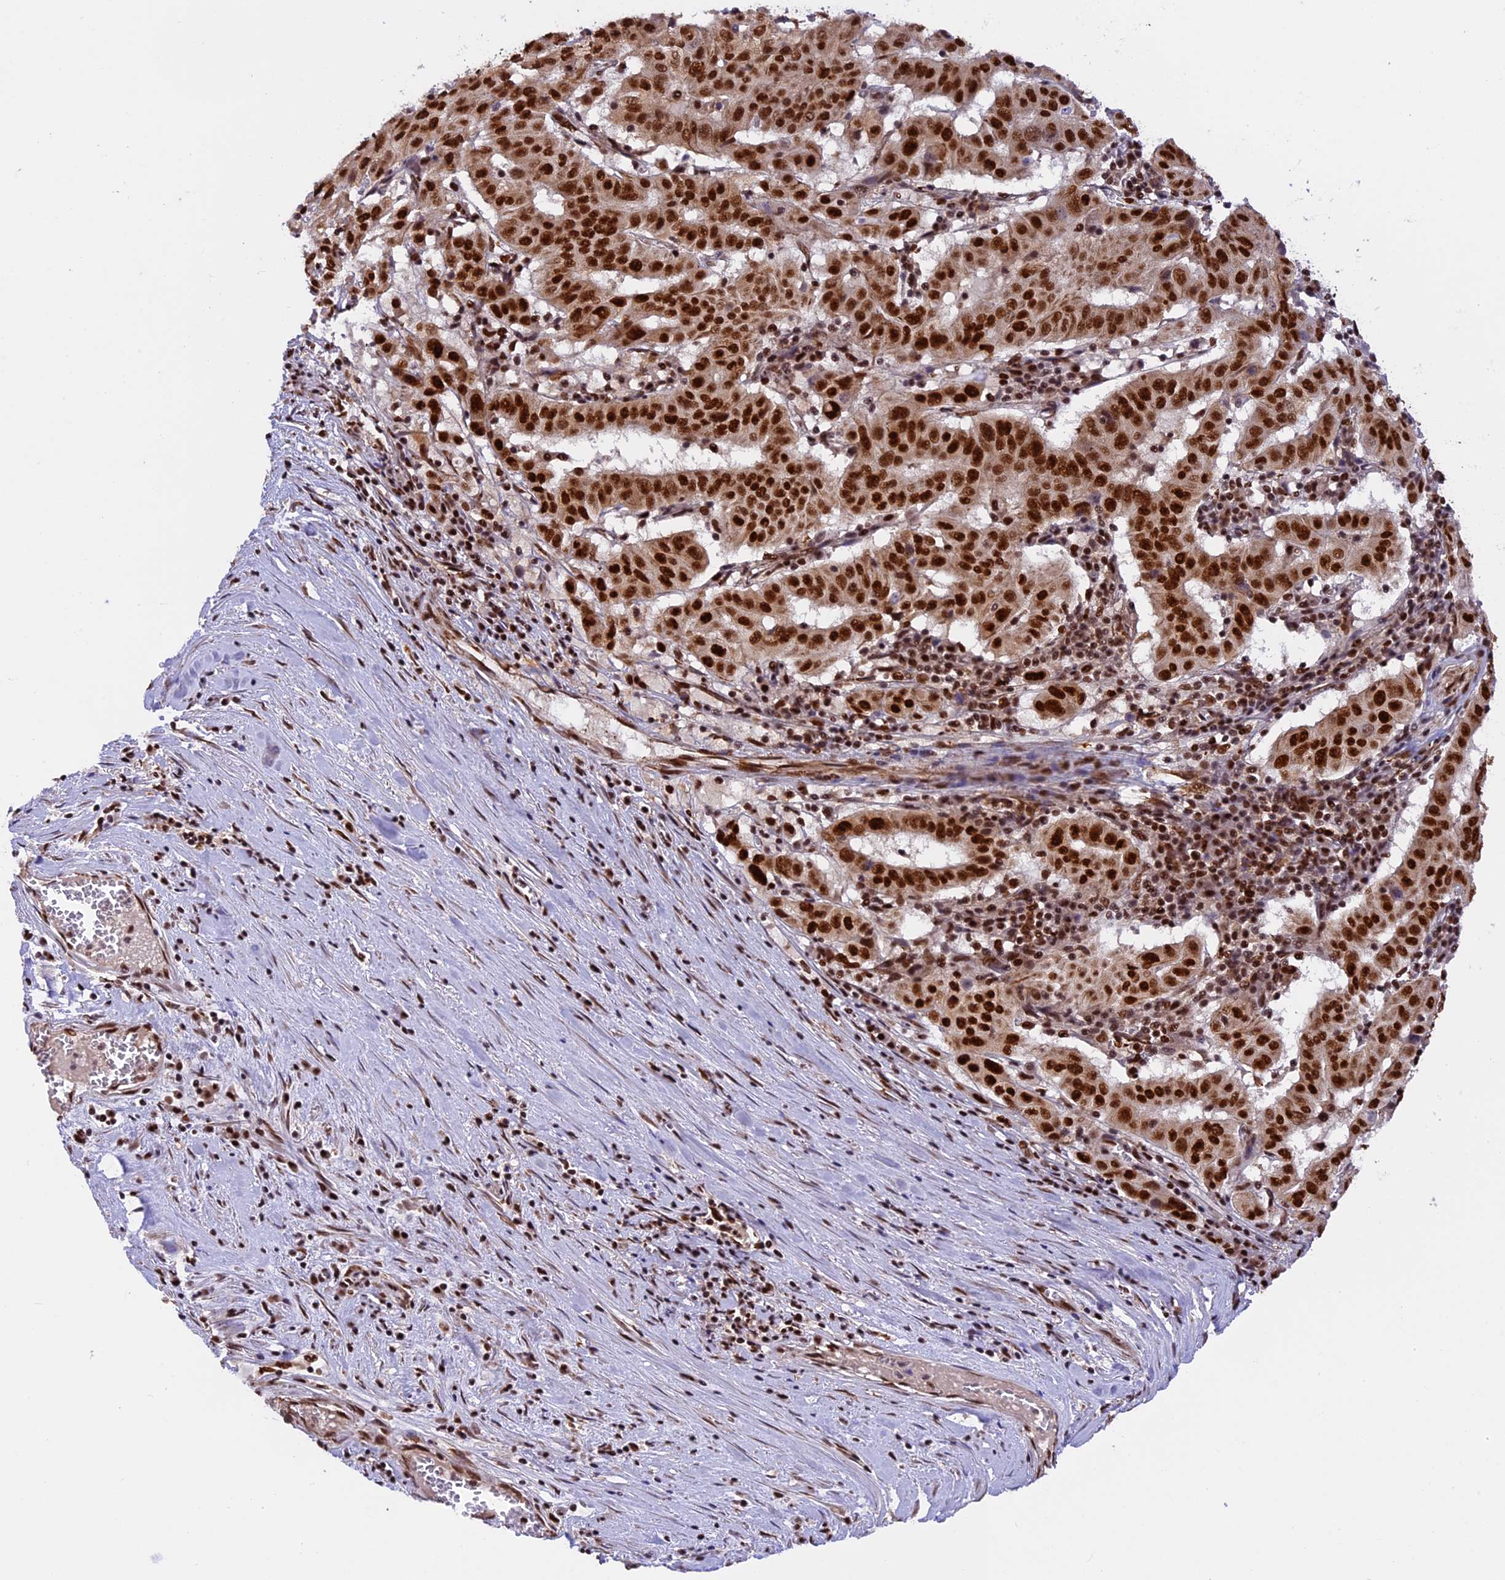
{"staining": {"intensity": "strong", "quantity": ">75%", "location": "nuclear"}, "tissue": "pancreatic cancer", "cell_type": "Tumor cells", "image_type": "cancer", "snomed": [{"axis": "morphology", "description": "Adenocarcinoma, NOS"}, {"axis": "topography", "description": "Pancreas"}], "caption": "Protein analysis of pancreatic adenocarcinoma tissue shows strong nuclear positivity in about >75% of tumor cells.", "gene": "RAMAC", "patient": {"sex": "male", "age": 63}}